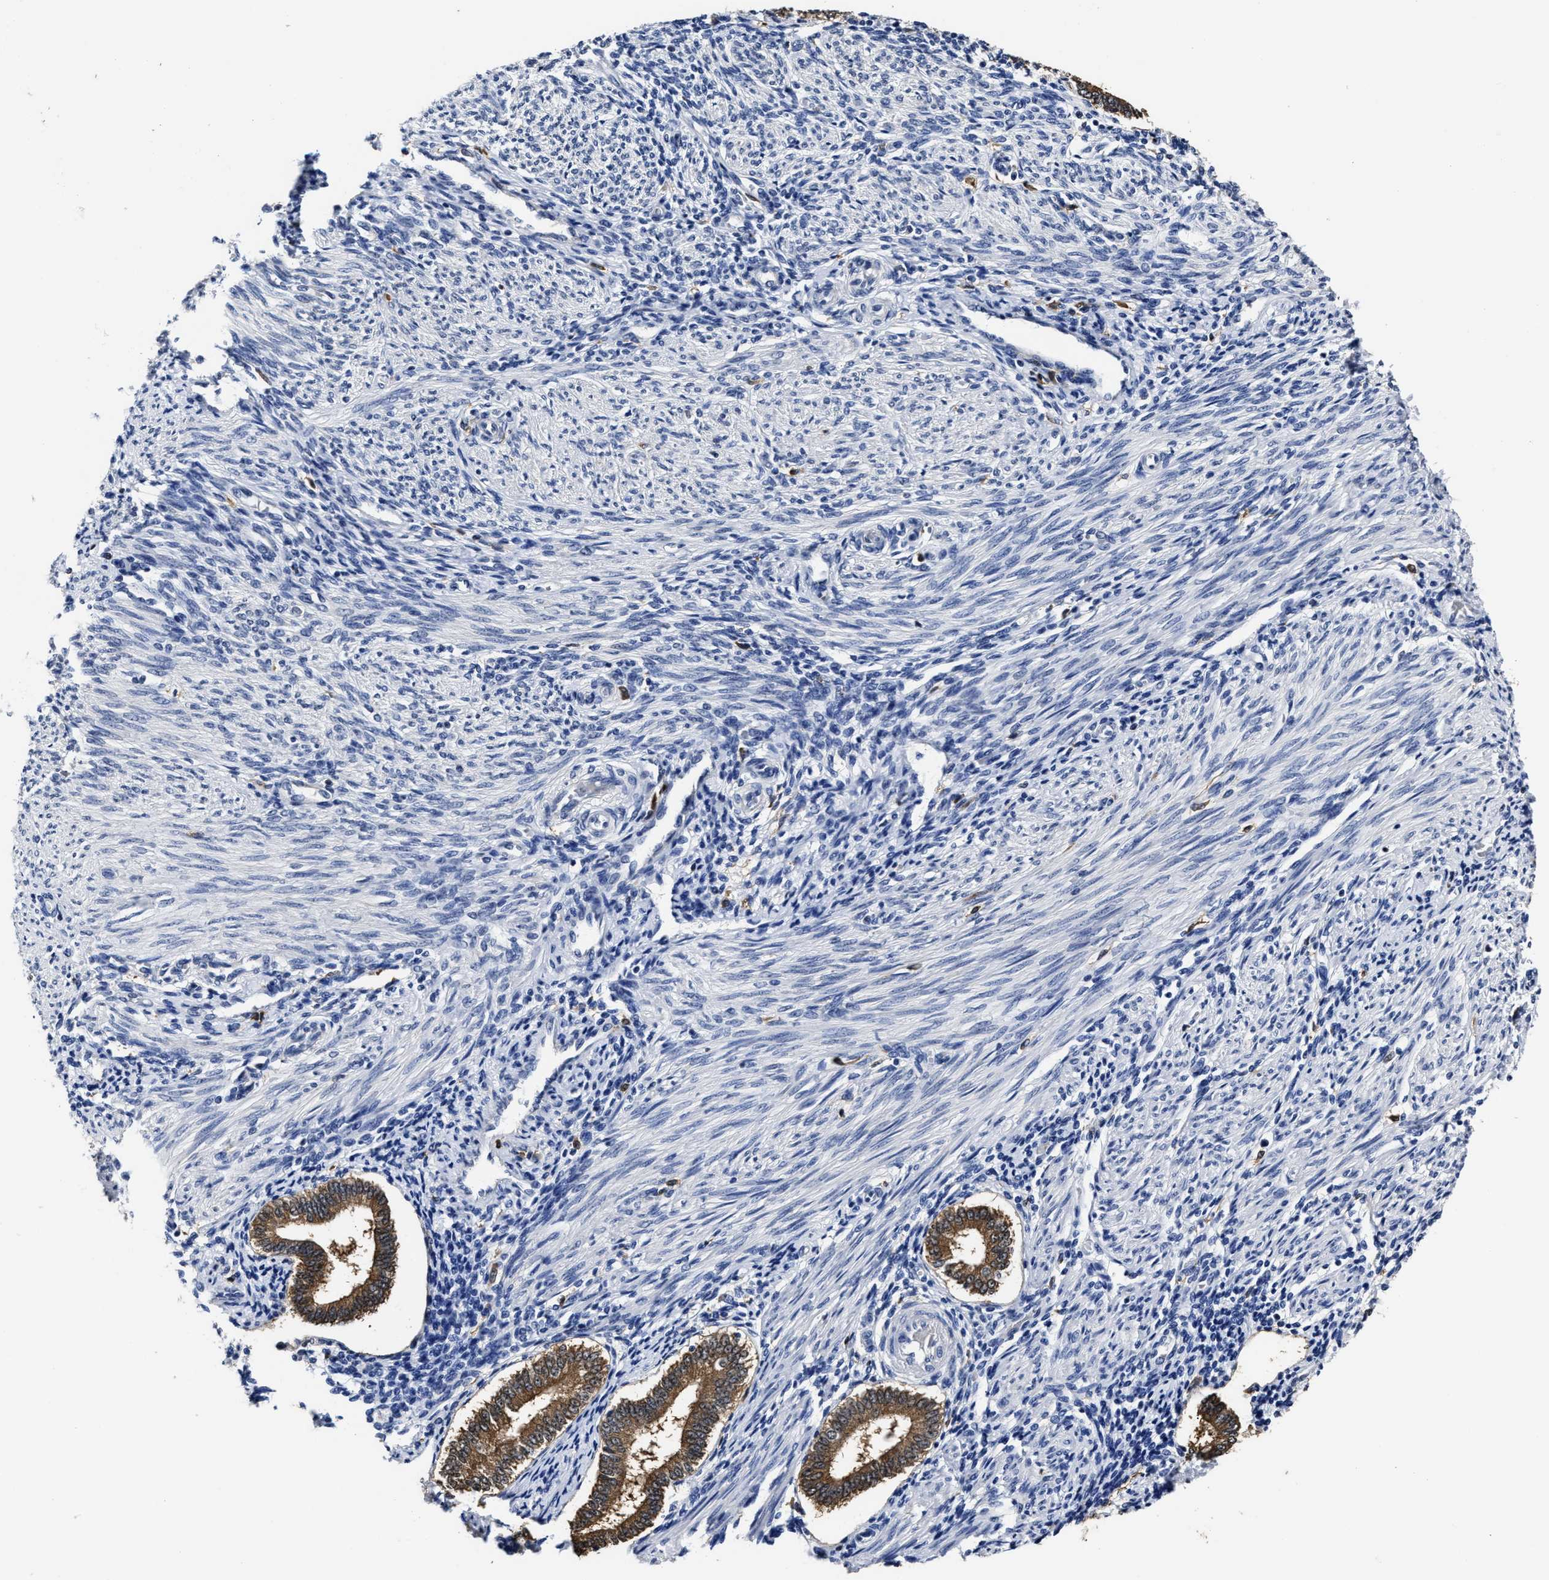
{"staining": {"intensity": "negative", "quantity": "none", "location": "none"}, "tissue": "endometrium", "cell_type": "Cells in endometrial stroma", "image_type": "normal", "snomed": [{"axis": "morphology", "description": "Normal tissue, NOS"}, {"axis": "topography", "description": "Endometrium"}], "caption": "The photomicrograph reveals no staining of cells in endometrial stroma in normal endometrium. (DAB immunohistochemistry with hematoxylin counter stain).", "gene": "PRPF4B", "patient": {"sex": "female", "age": 42}}